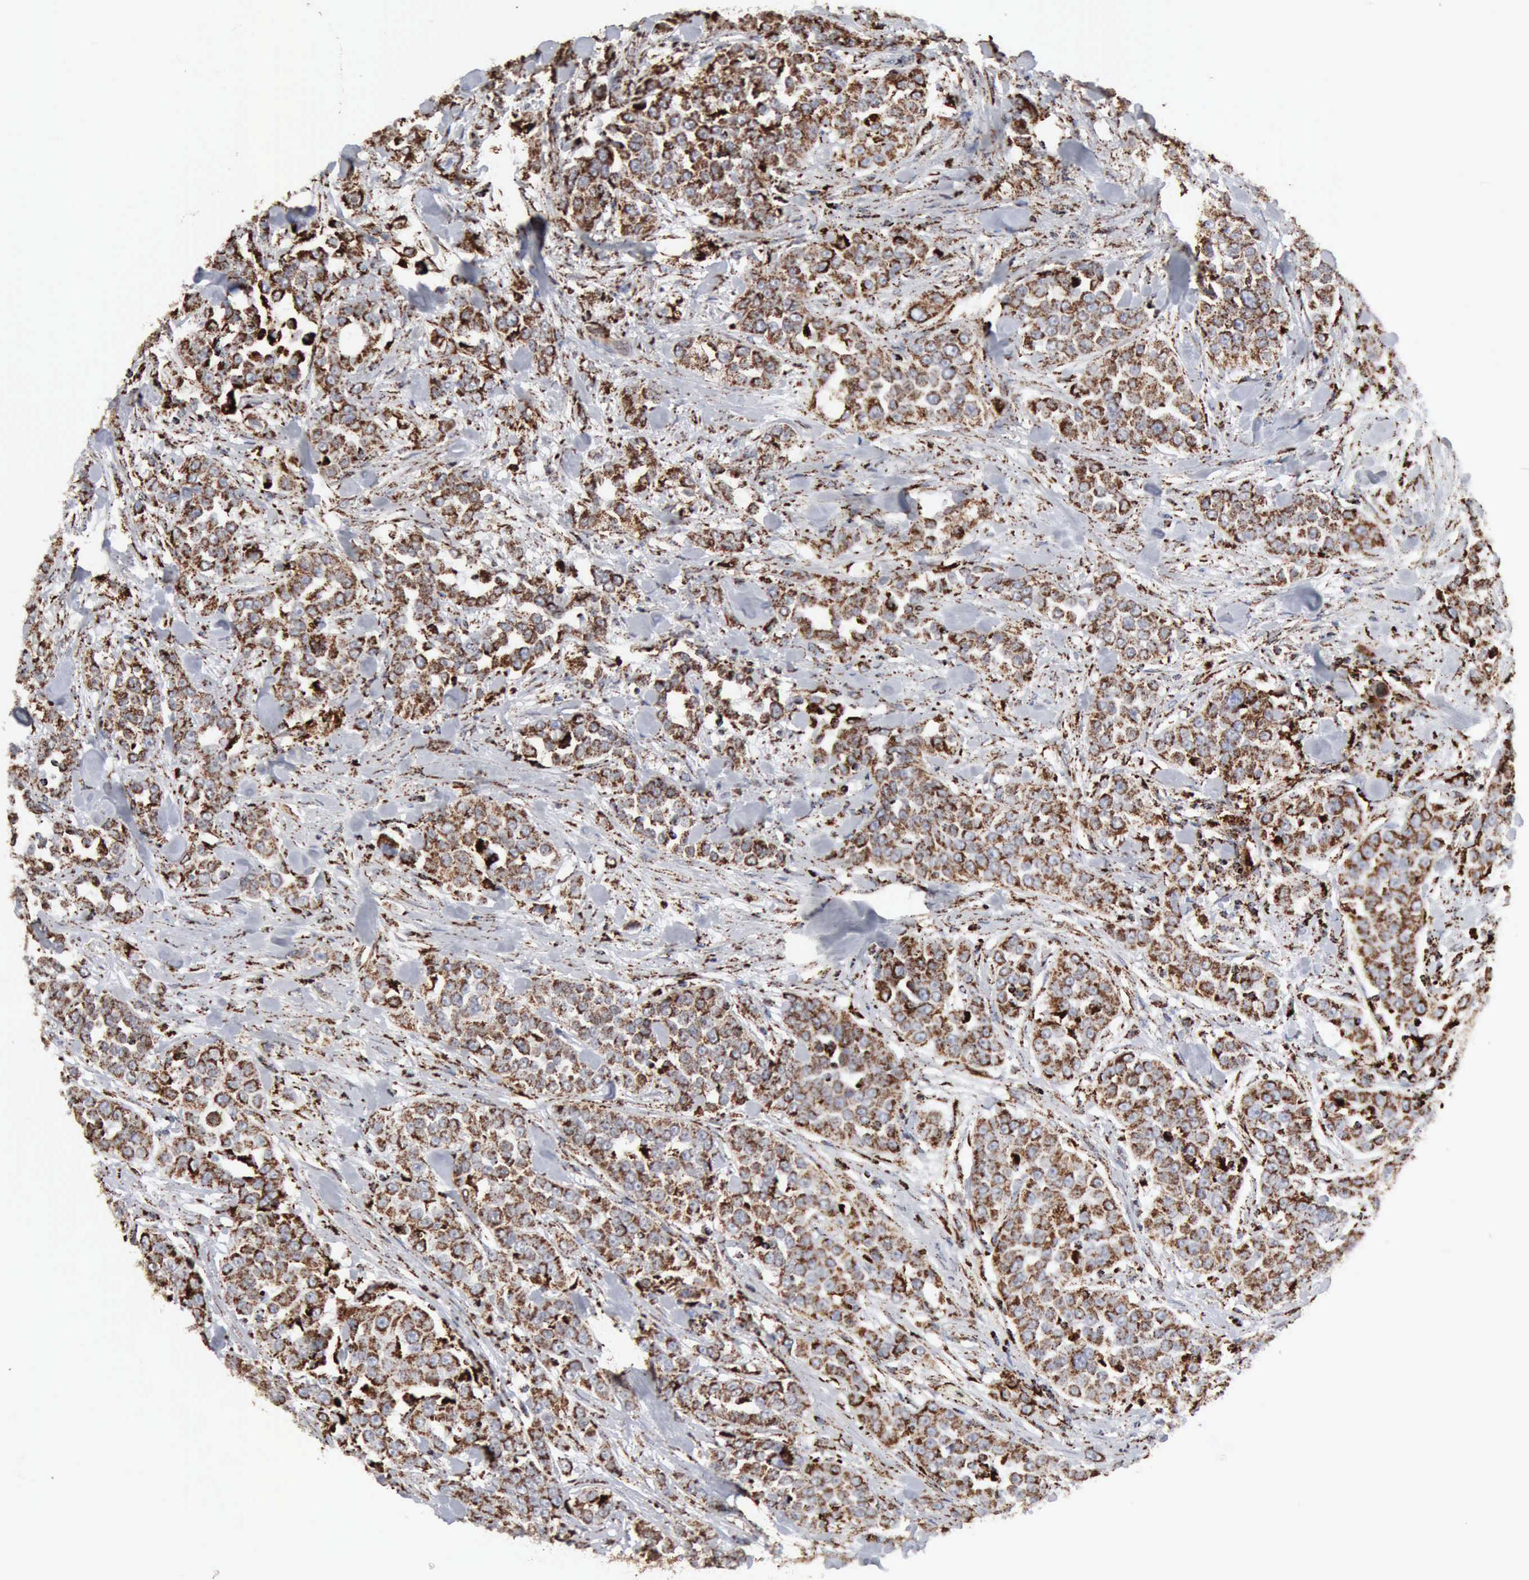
{"staining": {"intensity": "strong", "quantity": ">75%", "location": "cytoplasmic/membranous"}, "tissue": "urothelial cancer", "cell_type": "Tumor cells", "image_type": "cancer", "snomed": [{"axis": "morphology", "description": "Urothelial carcinoma, High grade"}, {"axis": "topography", "description": "Urinary bladder"}], "caption": "High-grade urothelial carcinoma was stained to show a protein in brown. There is high levels of strong cytoplasmic/membranous expression in approximately >75% of tumor cells.", "gene": "ACO2", "patient": {"sex": "female", "age": 80}}